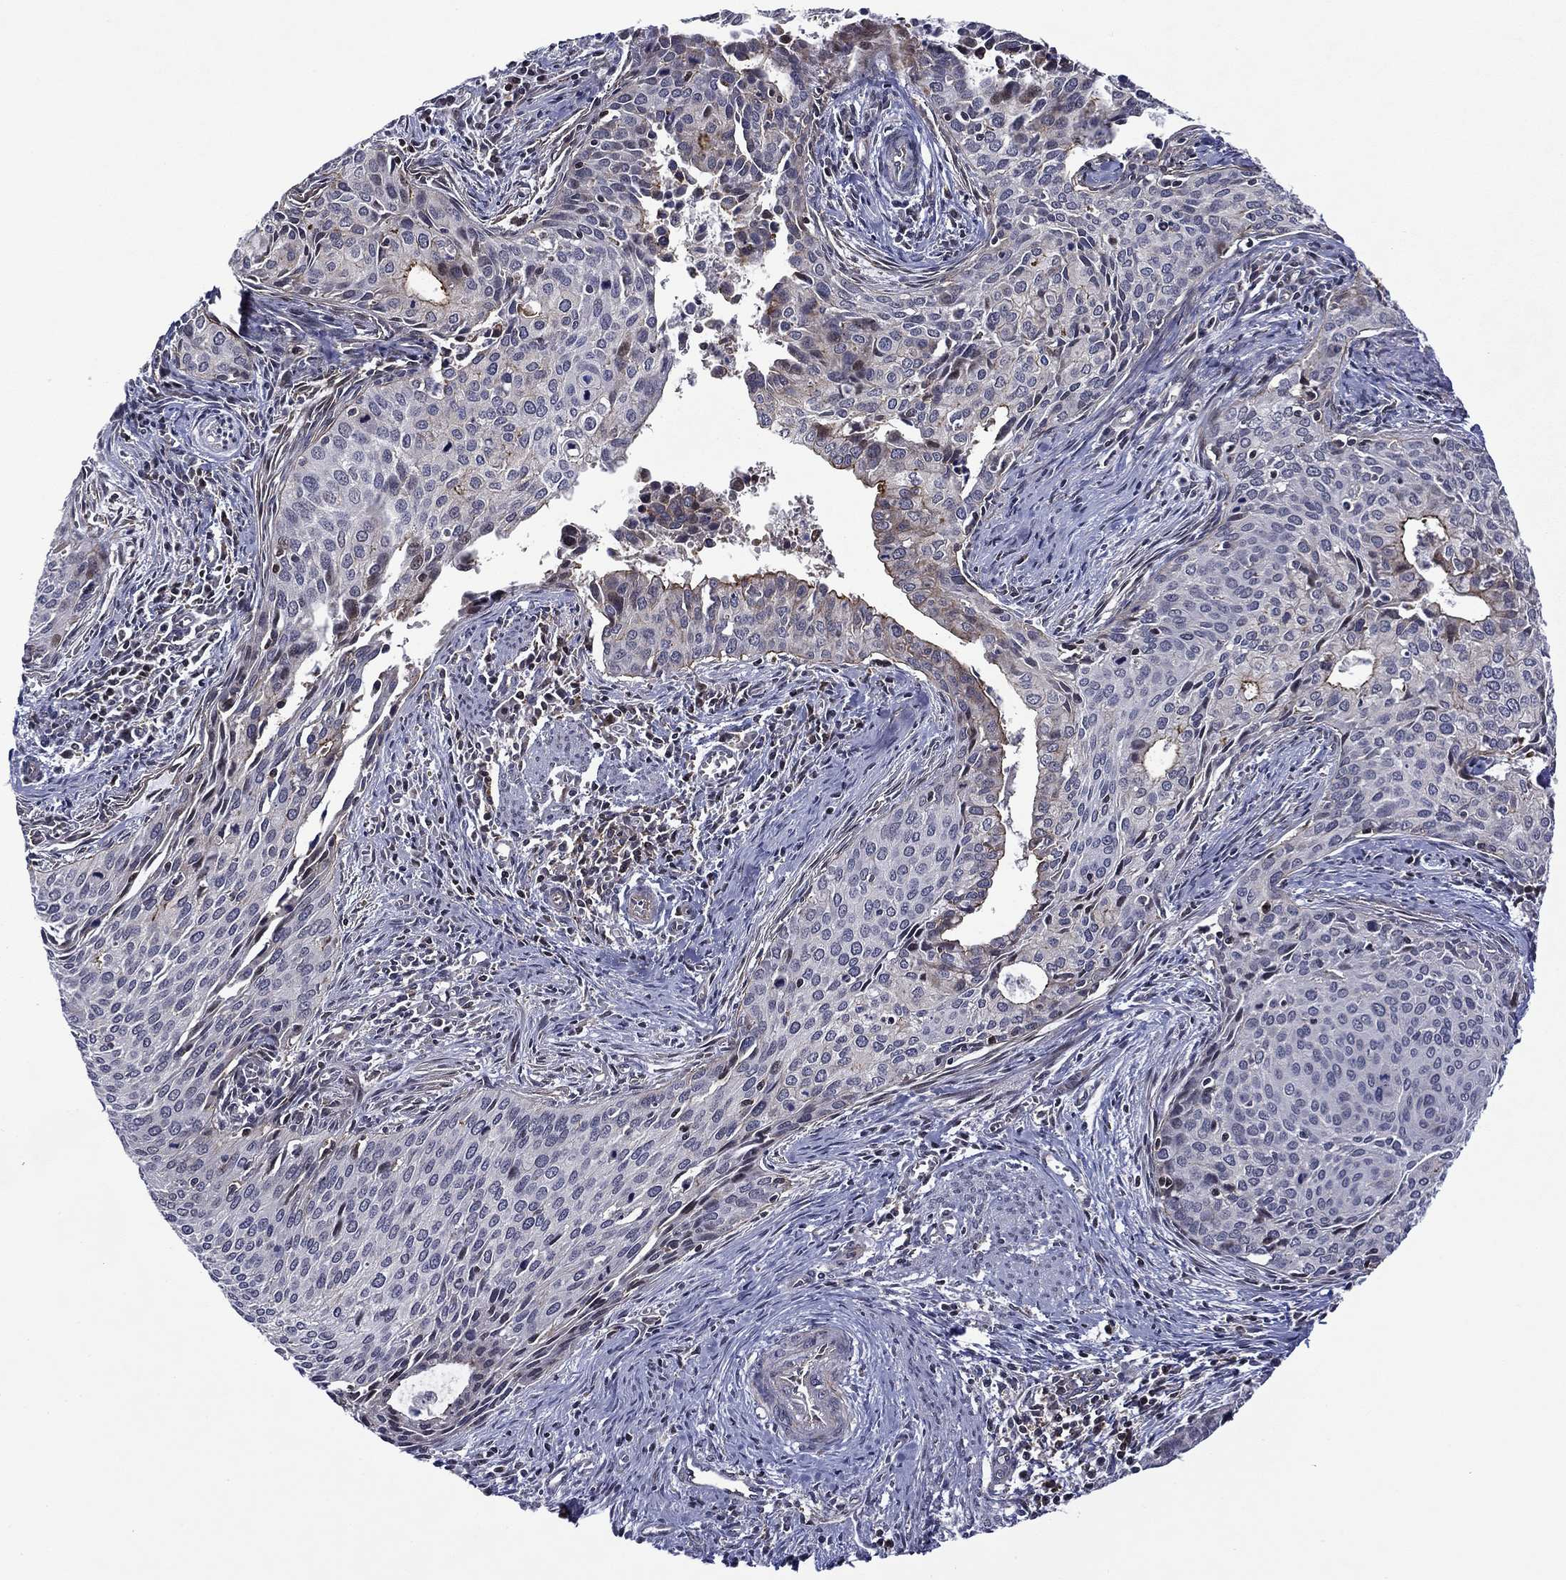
{"staining": {"intensity": "negative", "quantity": "none", "location": "none"}, "tissue": "cervical cancer", "cell_type": "Tumor cells", "image_type": "cancer", "snomed": [{"axis": "morphology", "description": "Squamous cell carcinoma, NOS"}, {"axis": "topography", "description": "Cervix"}], "caption": "Tumor cells are negative for protein expression in human squamous cell carcinoma (cervical).", "gene": "B3GAT1", "patient": {"sex": "female", "age": 29}}